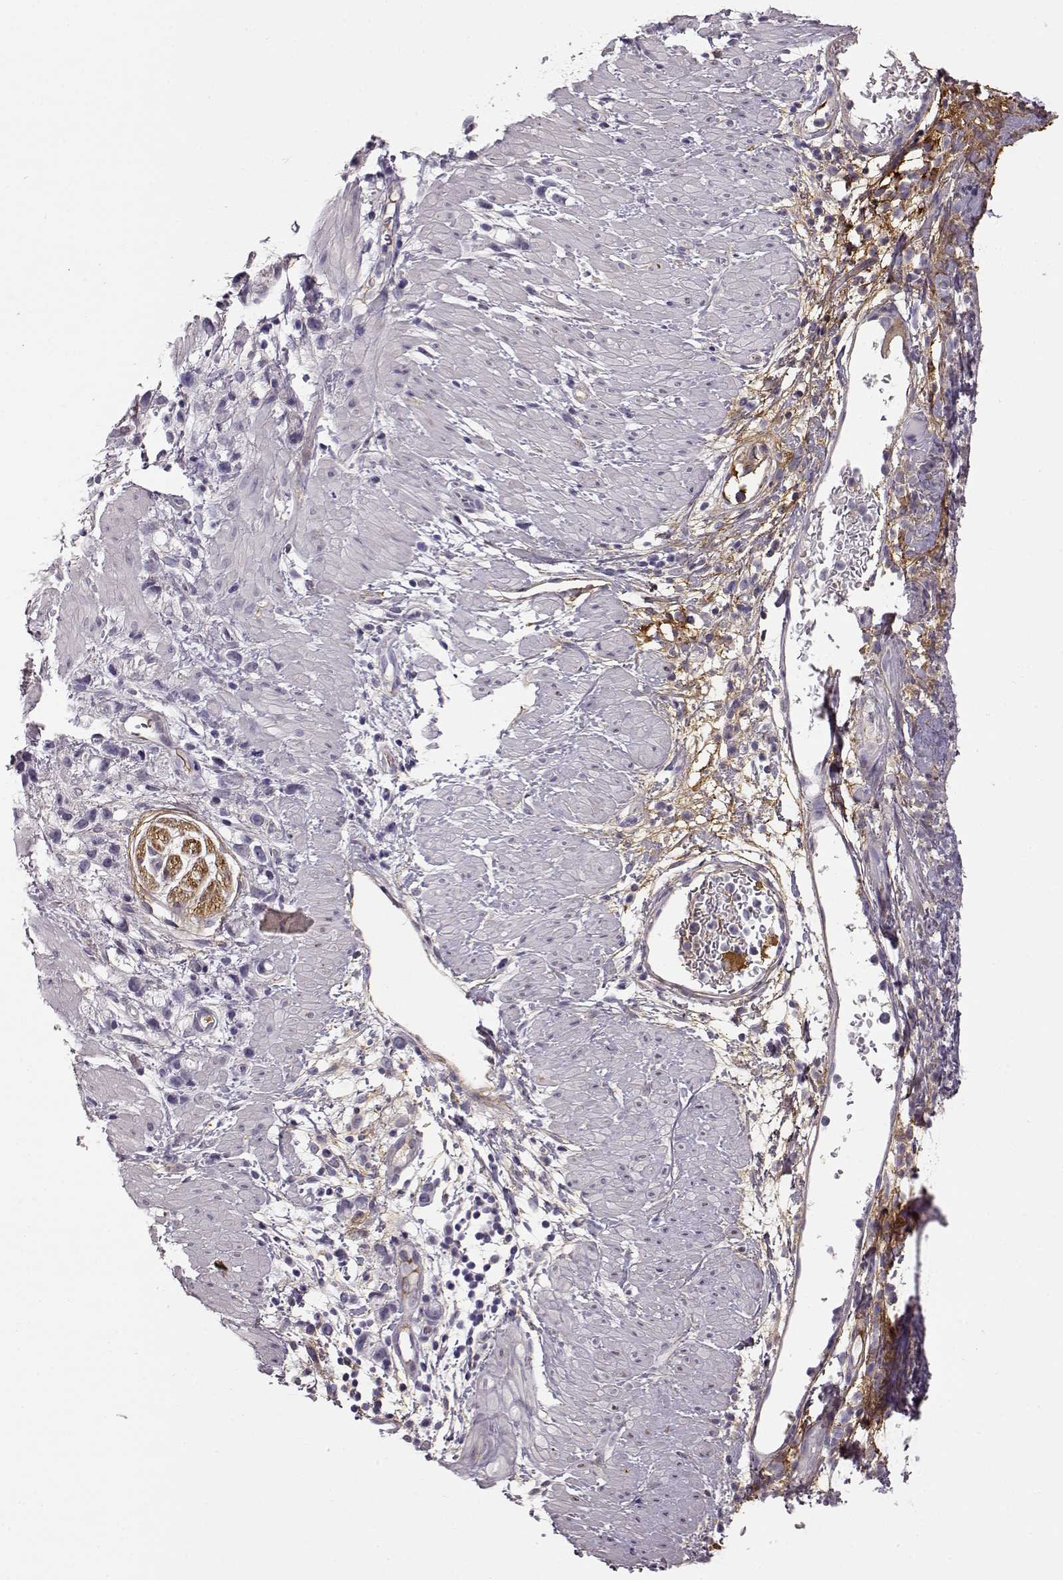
{"staining": {"intensity": "negative", "quantity": "none", "location": "none"}, "tissue": "stomach cancer", "cell_type": "Tumor cells", "image_type": "cancer", "snomed": [{"axis": "morphology", "description": "Adenocarcinoma, NOS"}, {"axis": "topography", "description": "Stomach"}], "caption": "The image shows no significant staining in tumor cells of stomach cancer.", "gene": "TRIM69", "patient": {"sex": "female", "age": 59}}